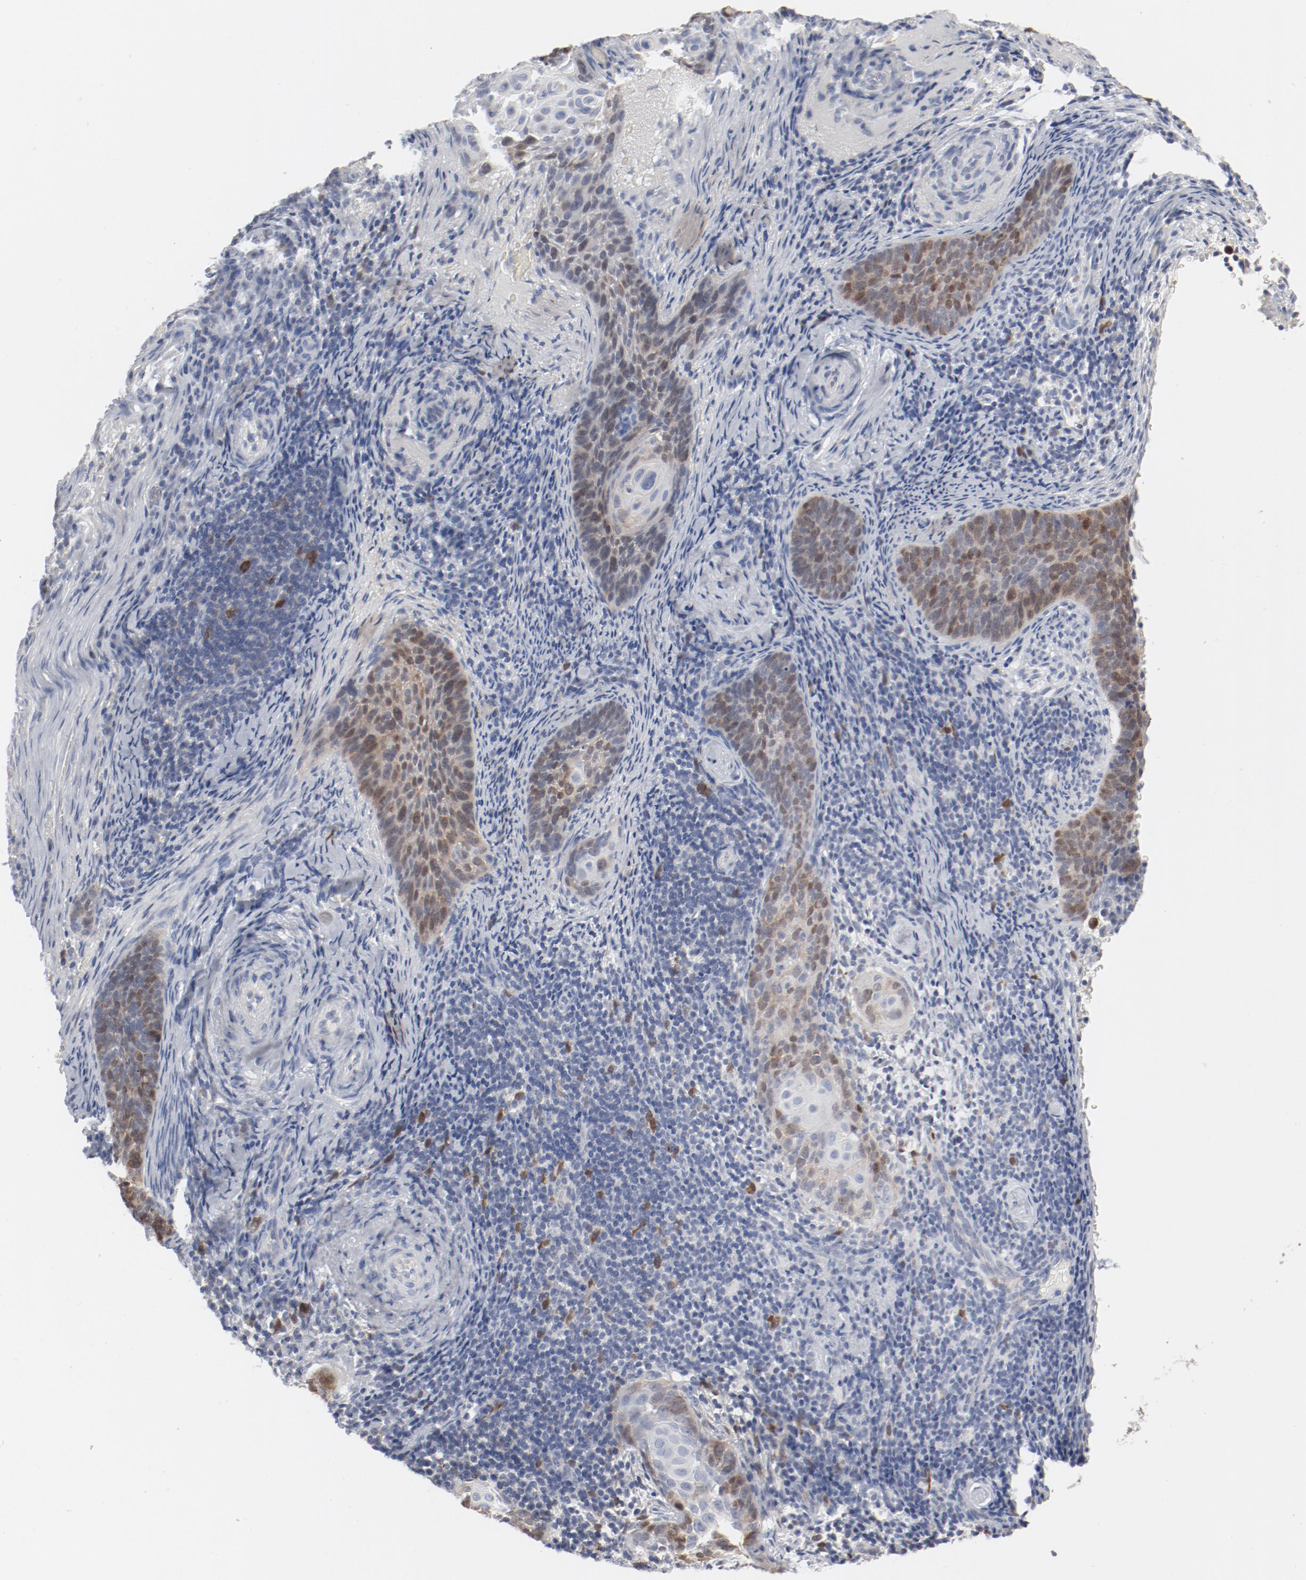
{"staining": {"intensity": "moderate", "quantity": "25%-75%", "location": "nuclear"}, "tissue": "cervical cancer", "cell_type": "Tumor cells", "image_type": "cancer", "snomed": [{"axis": "morphology", "description": "Squamous cell carcinoma, NOS"}, {"axis": "topography", "description": "Cervix"}], "caption": "Protein staining exhibits moderate nuclear staining in approximately 25%-75% of tumor cells in cervical squamous cell carcinoma.", "gene": "CDK1", "patient": {"sex": "female", "age": 33}}